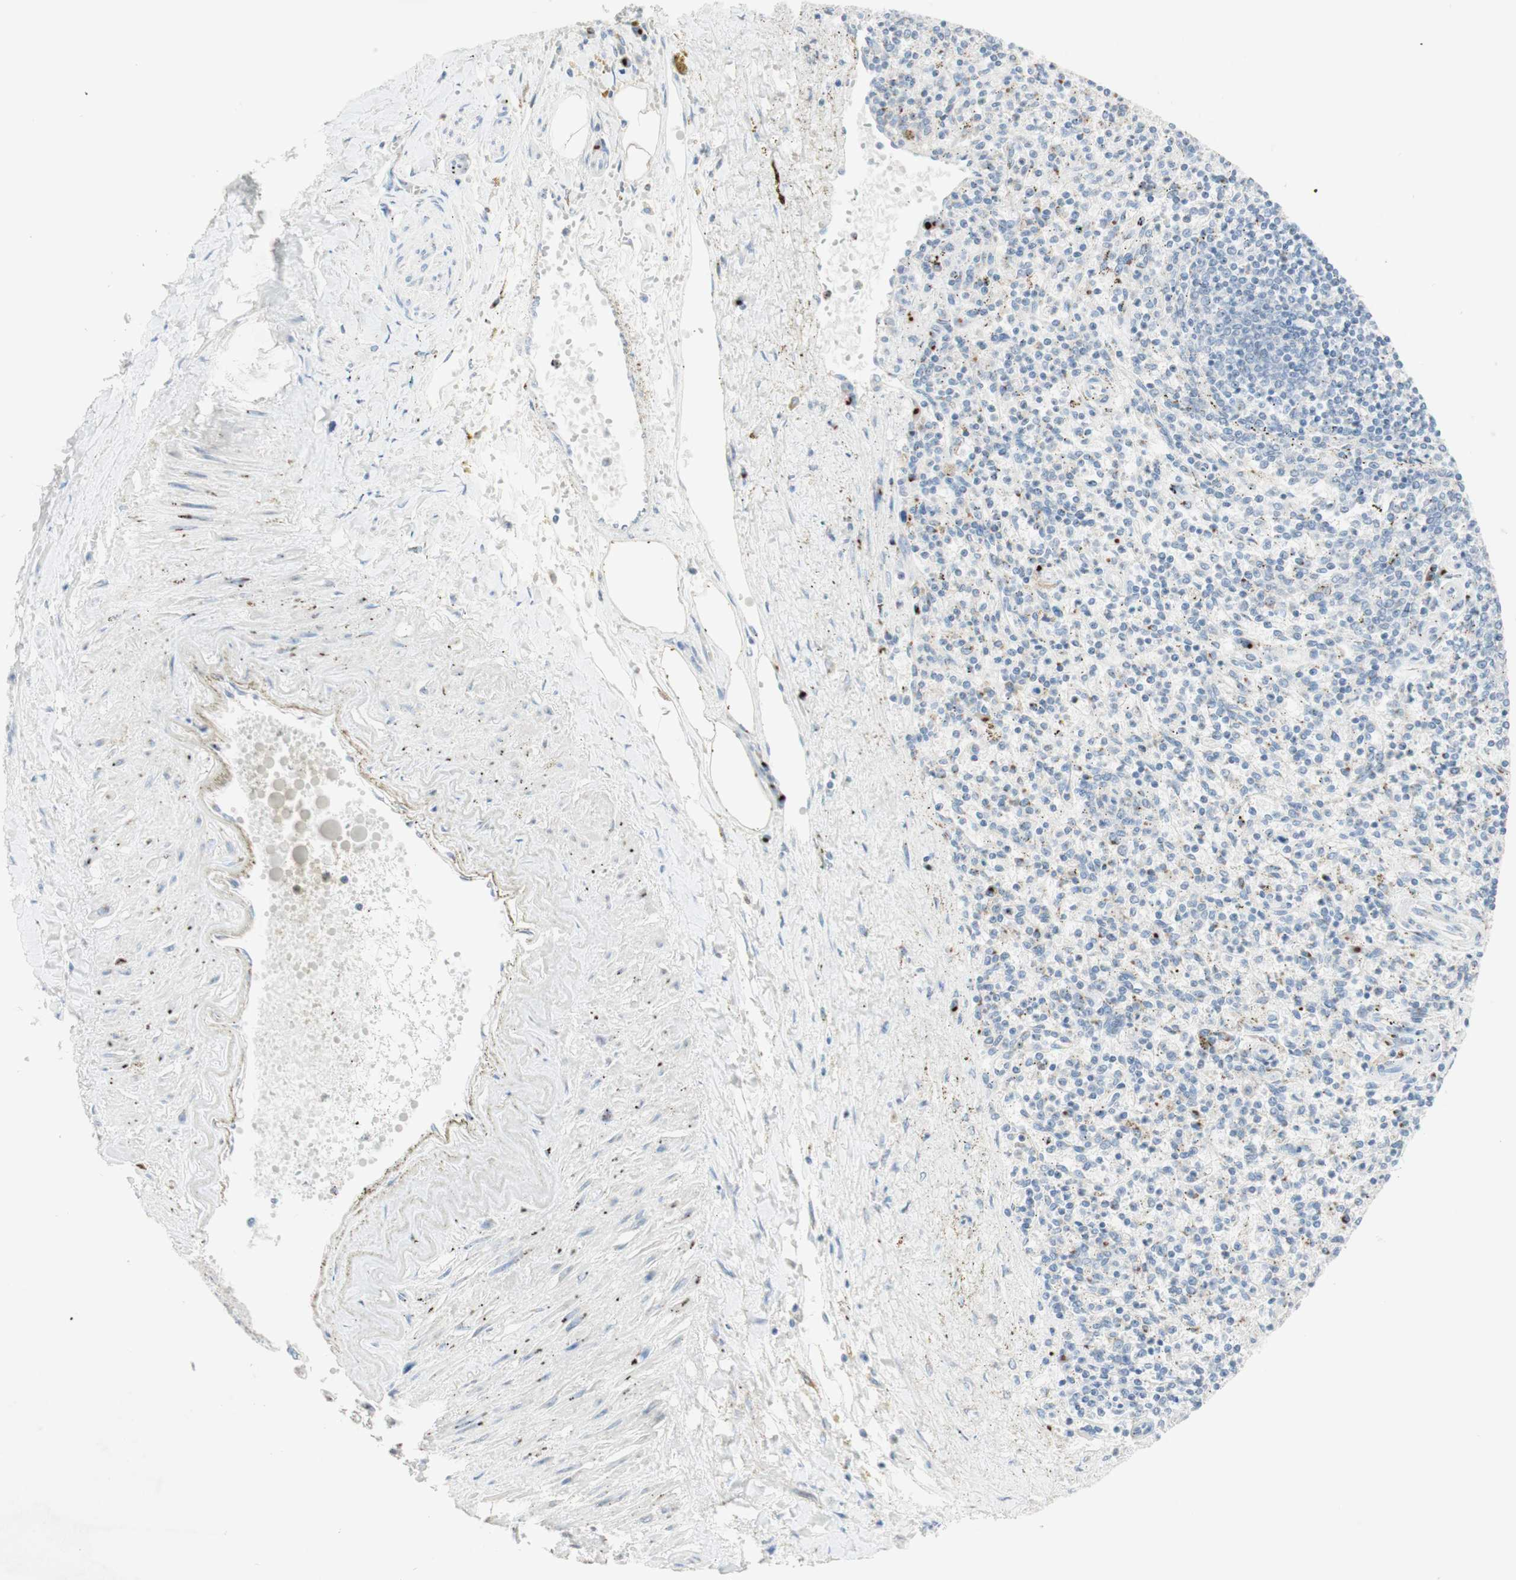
{"staining": {"intensity": "strong", "quantity": "<25%", "location": "cytoplasmic/membranous"}, "tissue": "spleen", "cell_type": "Cells in red pulp", "image_type": "normal", "snomed": [{"axis": "morphology", "description": "Normal tissue, NOS"}, {"axis": "topography", "description": "Spleen"}], "caption": "Human spleen stained for a protein (brown) exhibits strong cytoplasmic/membranous positive staining in about <25% of cells in red pulp.", "gene": "MANEA", "patient": {"sex": "male", "age": 72}}